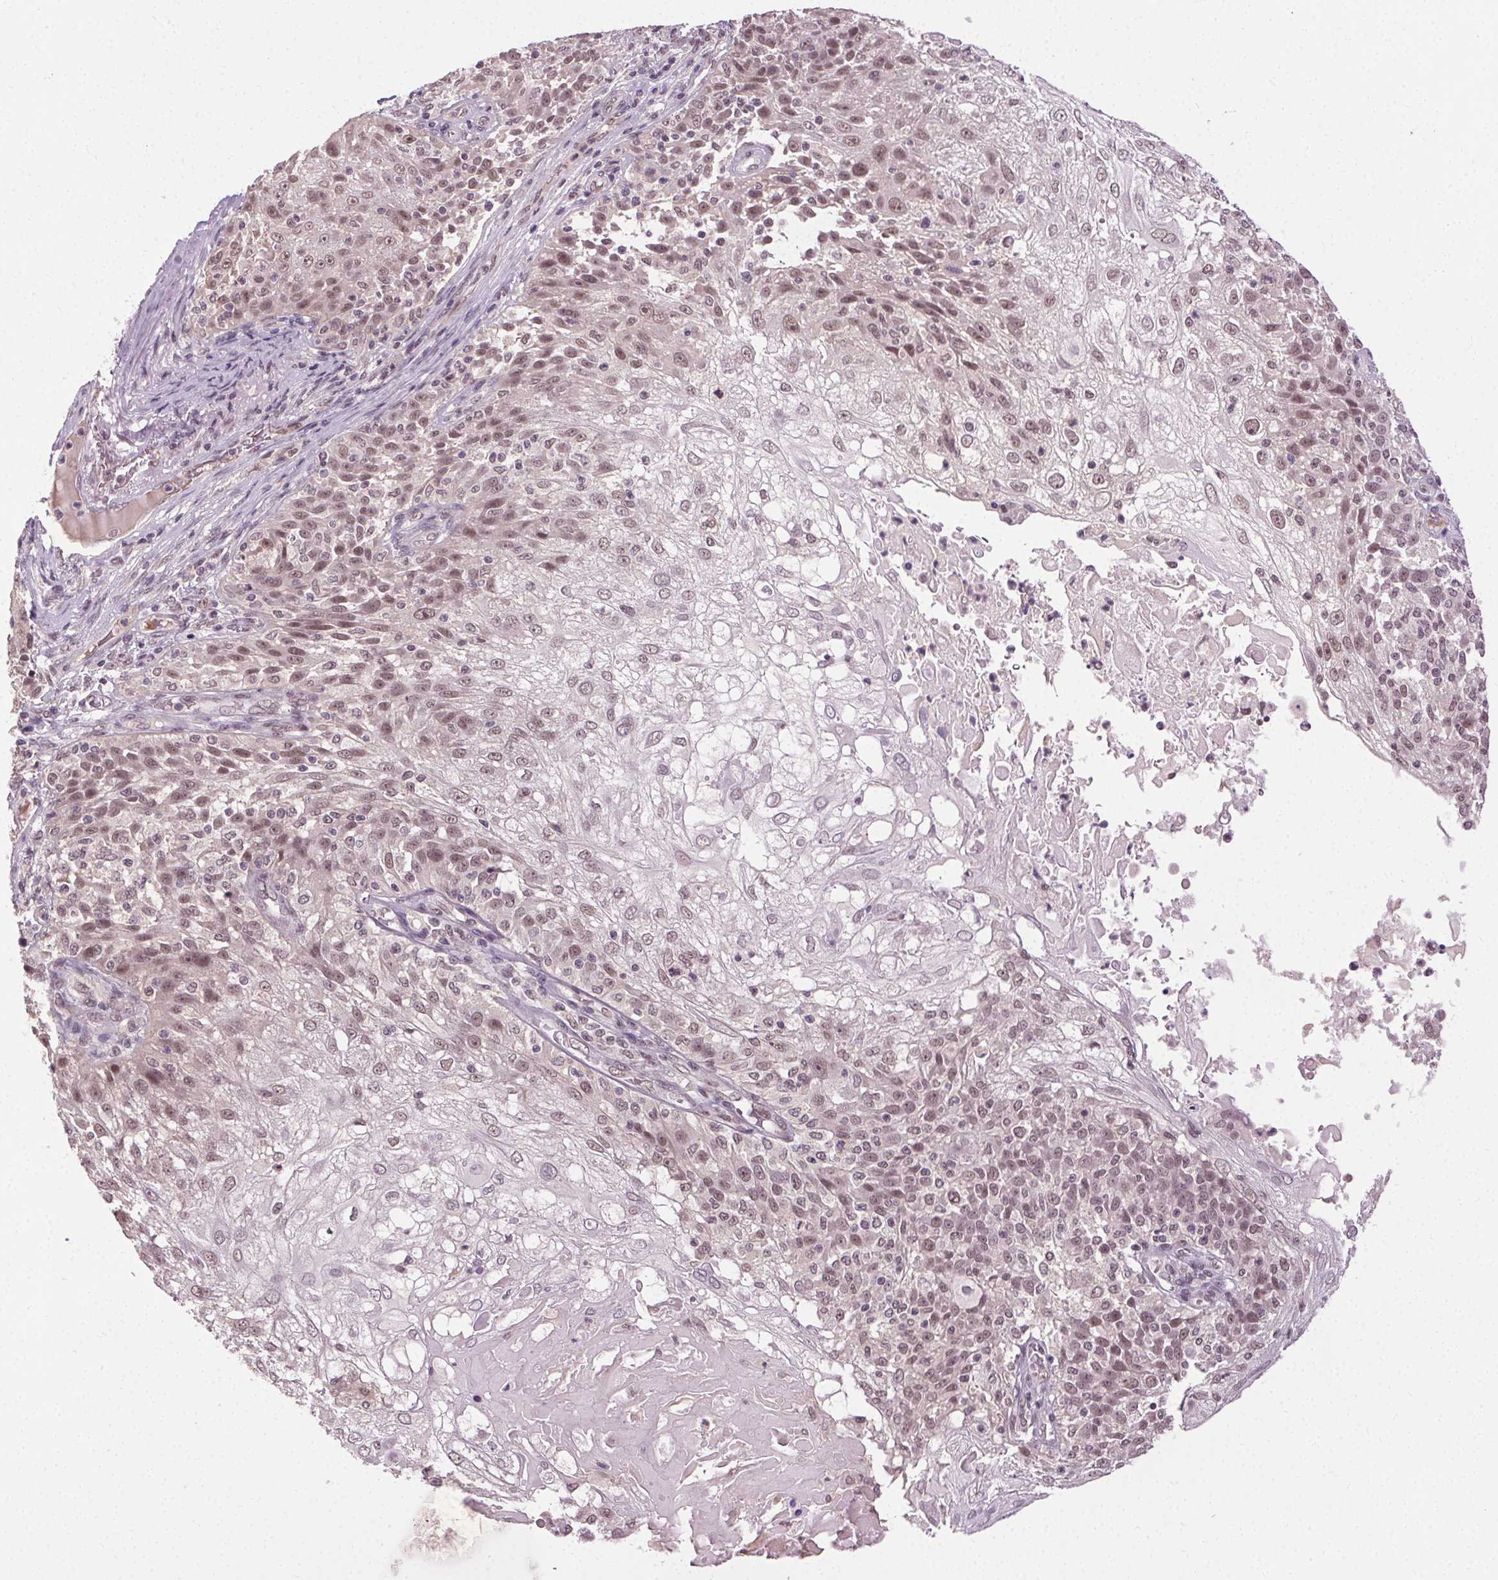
{"staining": {"intensity": "moderate", "quantity": ">75%", "location": "nuclear"}, "tissue": "skin cancer", "cell_type": "Tumor cells", "image_type": "cancer", "snomed": [{"axis": "morphology", "description": "Normal tissue, NOS"}, {"axis": "morphology", "description": "Squamous cell carcinoma, NOS"}, {"axis": "topography", "description": "Skin"}], "caption": "This micrograph reveals skin cancer (squamous cell carcinoma) stained with IHC to label a protein in brown. The nuclear of tumor cells show moderate positivity for the protein. Nuclei are counter-stained blue.", "gene": "MED6", "patient": {"sex": "female", "age": 83}}